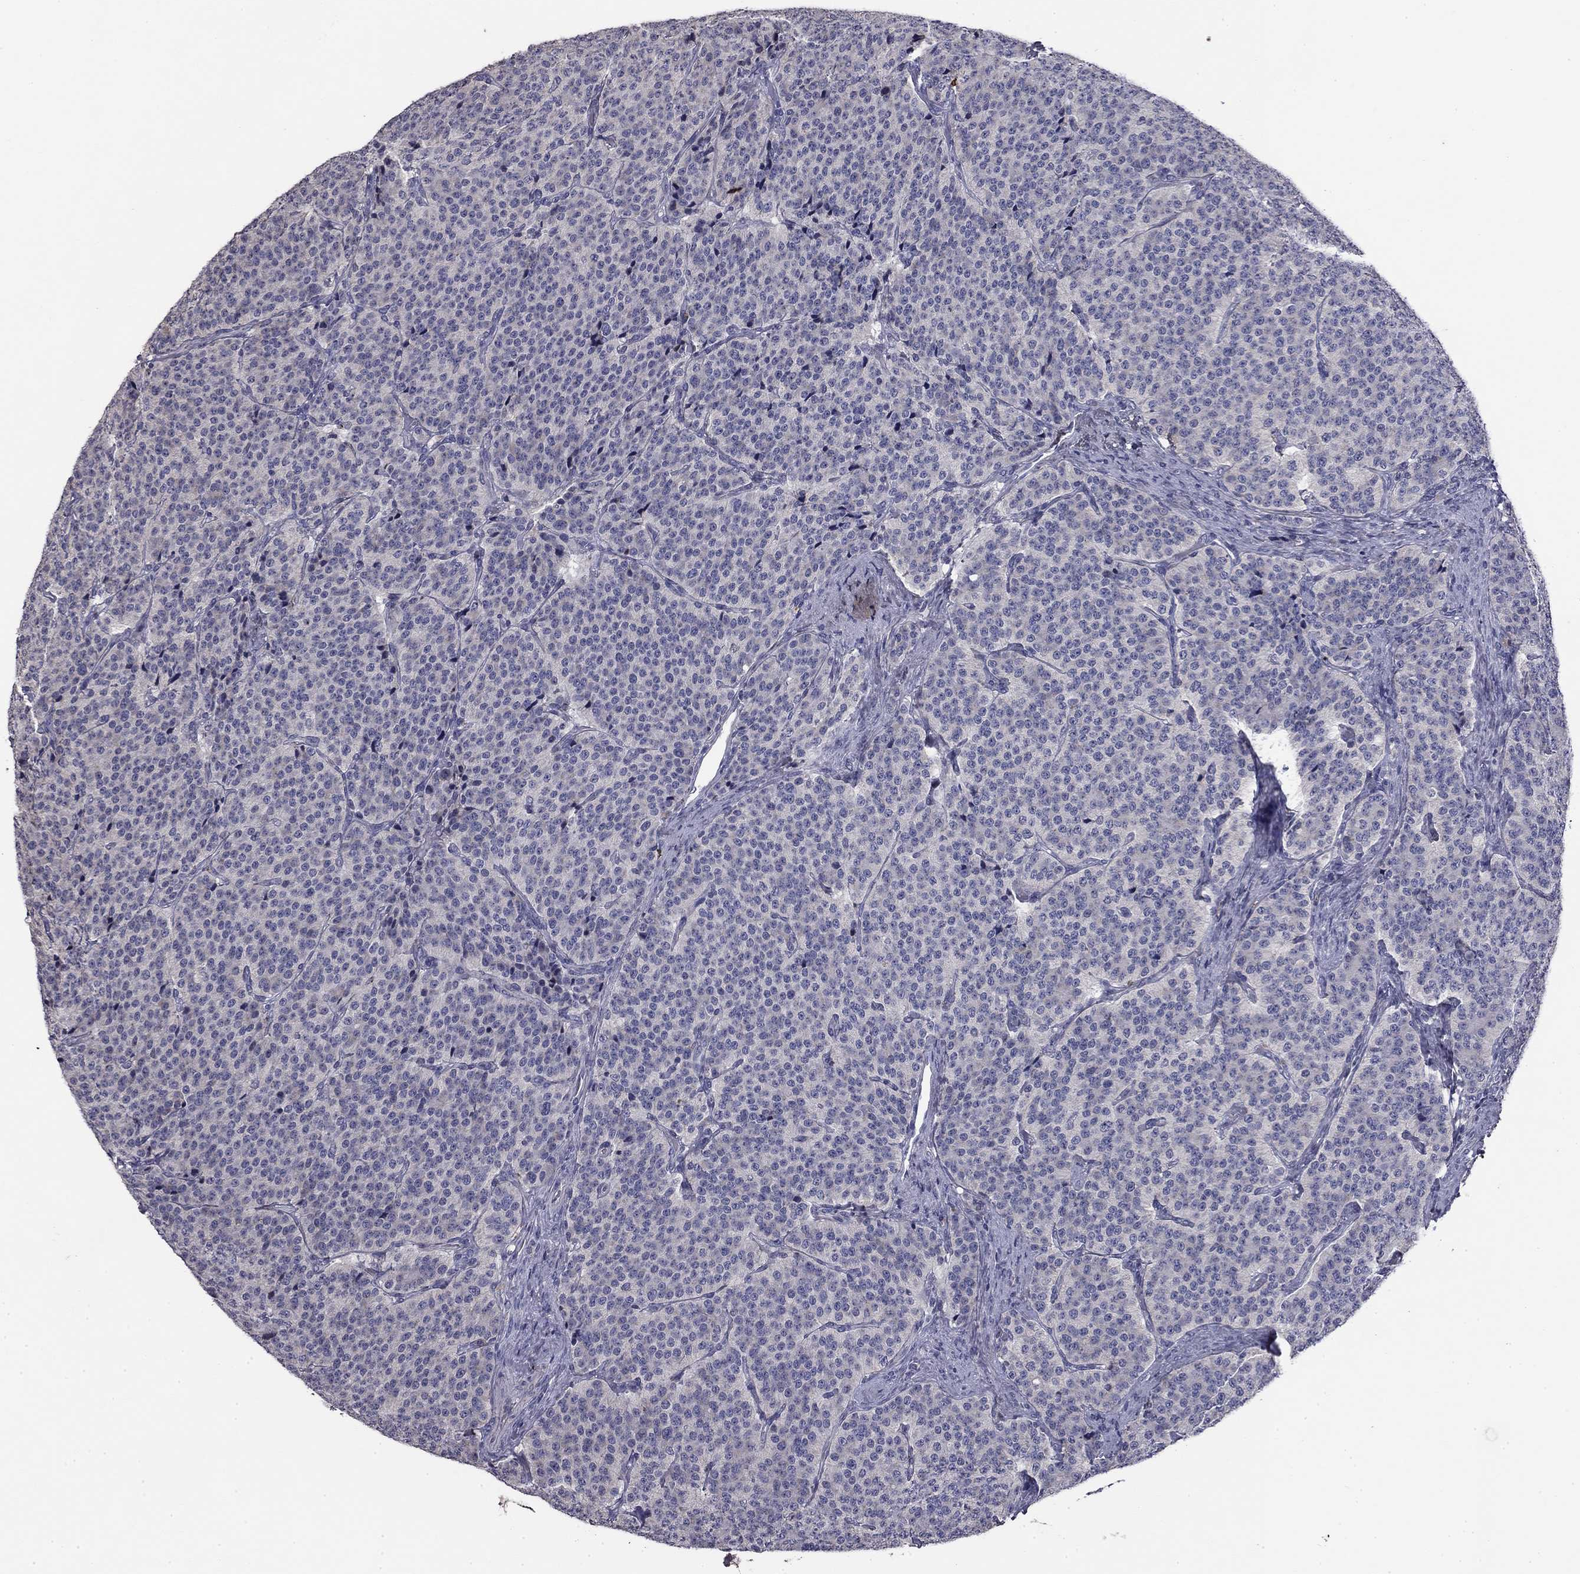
{"staining": {"intensity": "negative", "quantity": "none", "location": "none"}, "tissue": "carcinoid", "cell_type": "Tumor cells", "image_type": "cancer", "snomed": [{"axis": "morphology", "description": "Carcinoid, malignant, NOS"}, {"axis": "topography", "description": "Small intestine"}], "caption": "IHC of carcinoid displays no expression in tumor cells.", "gene": "COL2A1", "patient": {"sex": "female", "age": 58}}